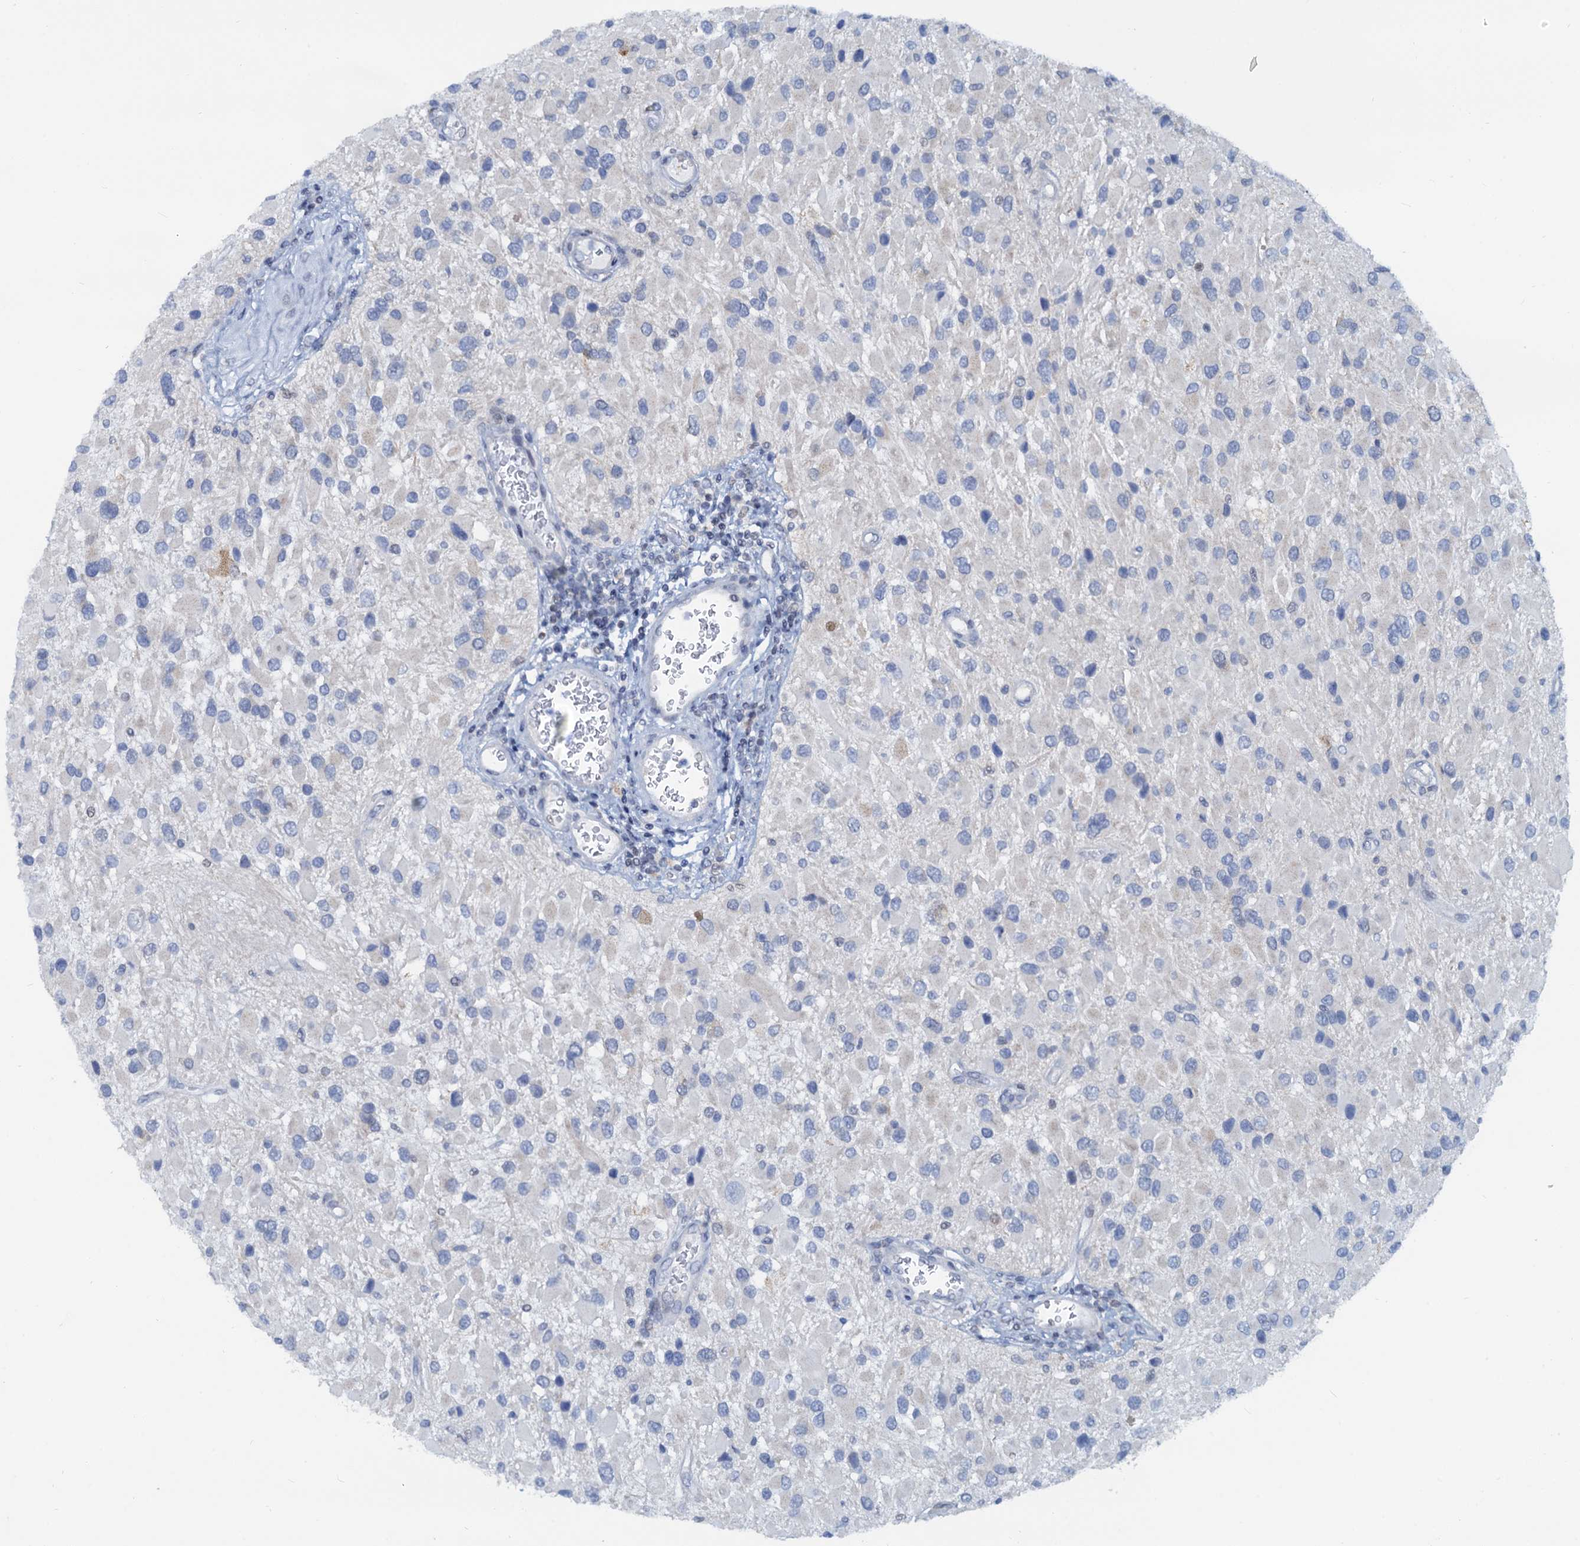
{"staining": {"intensity": "negative", "quantity": "none", "location": "none"}, "tissue": "glioma", "cell_type": "Tumor cells", "image_type": "cancer", "snomed": [{"axis": "morphology", "description": "Glioma, malignant, High grade"}, {"axis": "topography", "description": "Brain"}], "caption": "Human glioma stained for a protein using immunohistochemistry reveals no expression in tumor cells.", "gene": "PTGES3", "patient": {"sex": "male", "age": 53}}